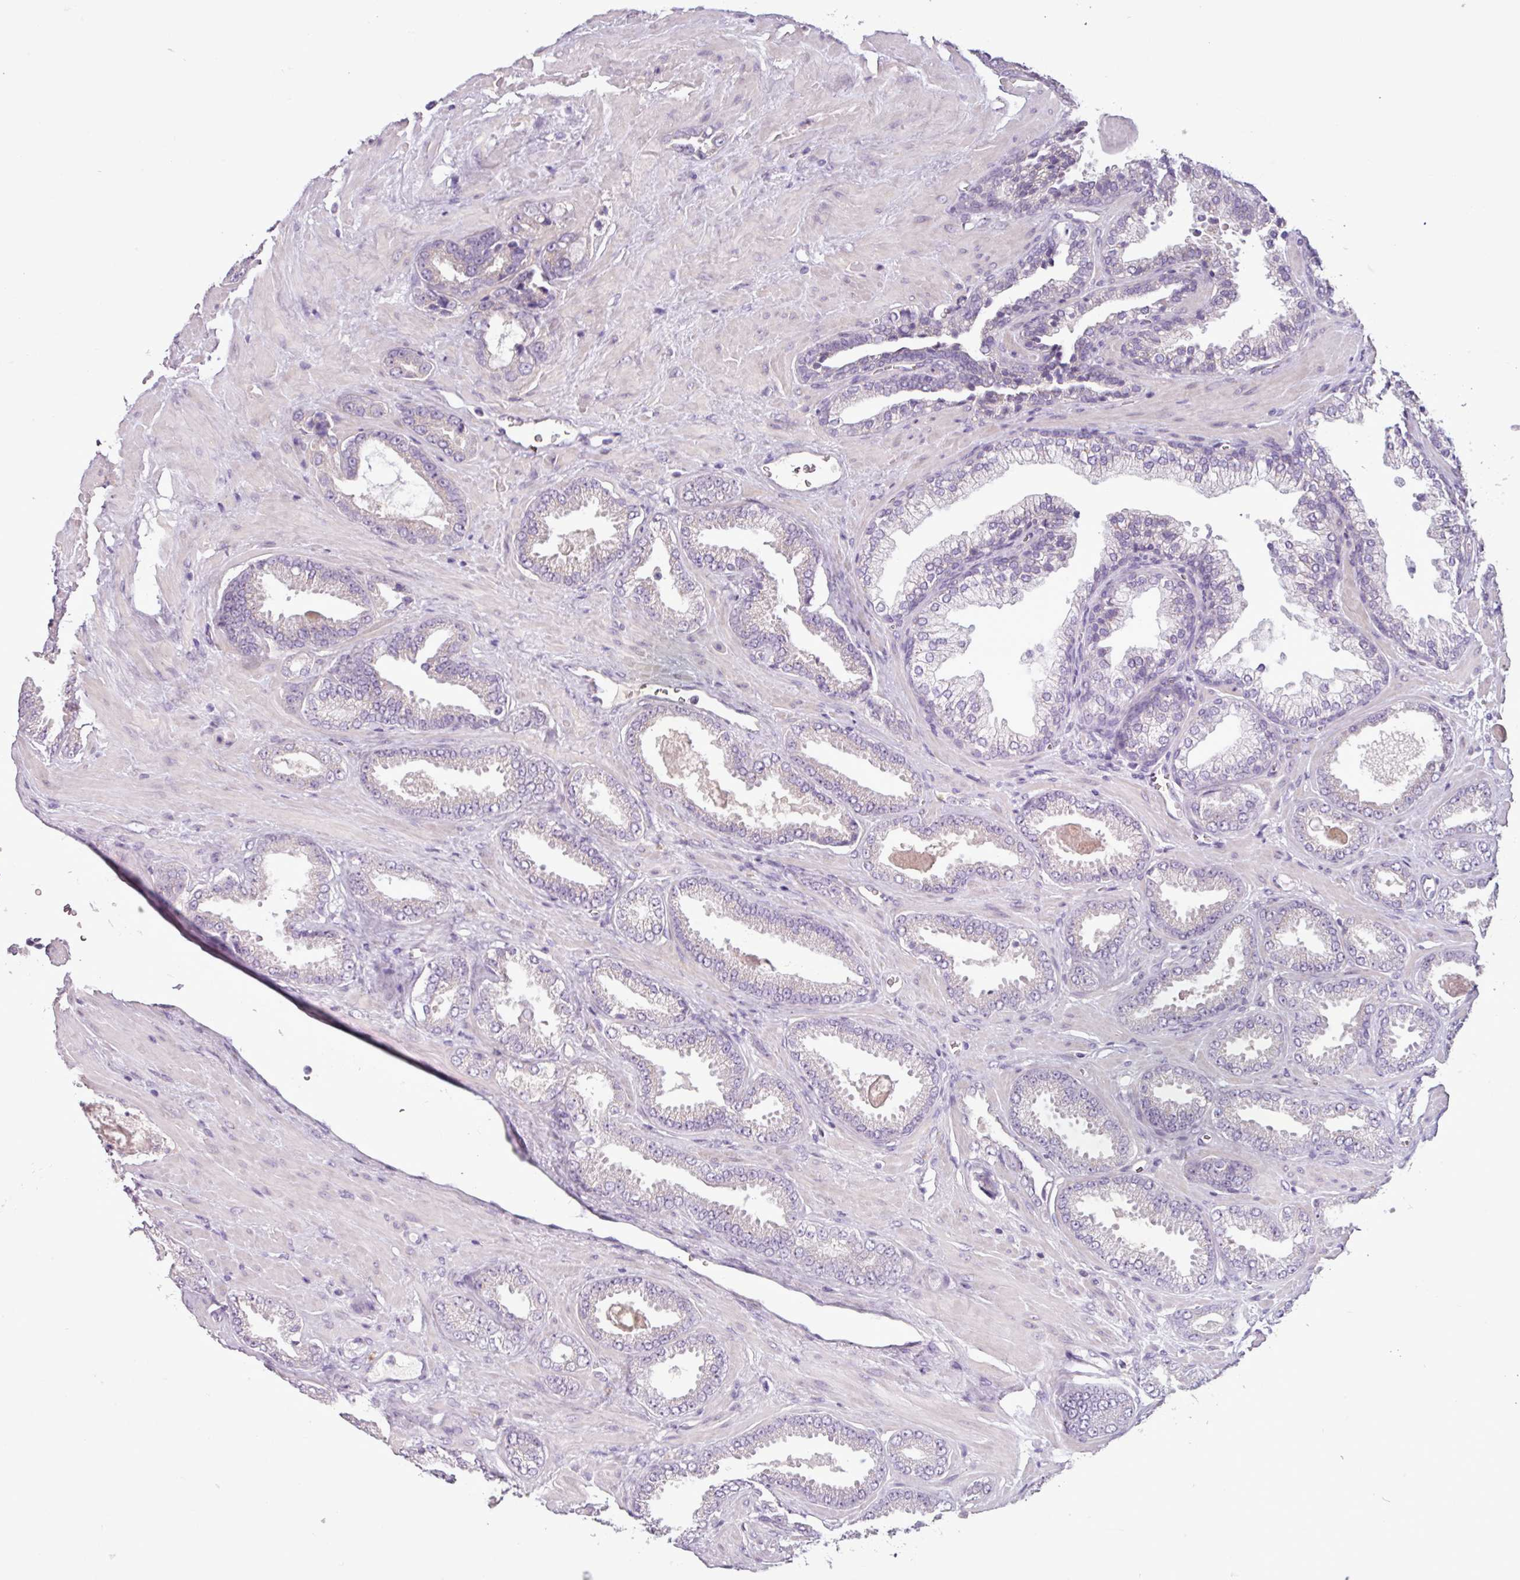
{"staining": {"intensity": "negative", "quantity": "none", "location": "none"}, "tissue": "prostate cancer", "cell_type": "Tumor cells", "image_type": "cancer", "snomed": [{"axis": "morphology", "description": "Adenocarcinoma, Low grade"}, {"axis": "topography", "description": "Prostate"}], "caption": "Immunohistochemistry (IHC) photomicrograph of neoplastic tissue: human prostate adenocarcinoma (low-grade) stained with DAB (3,3'-diaminobenzidine) exhibits no significant protein positivity in tumor cells.", "gene": "C9orf24", "patient": {"sex": "male", "age": 62}}